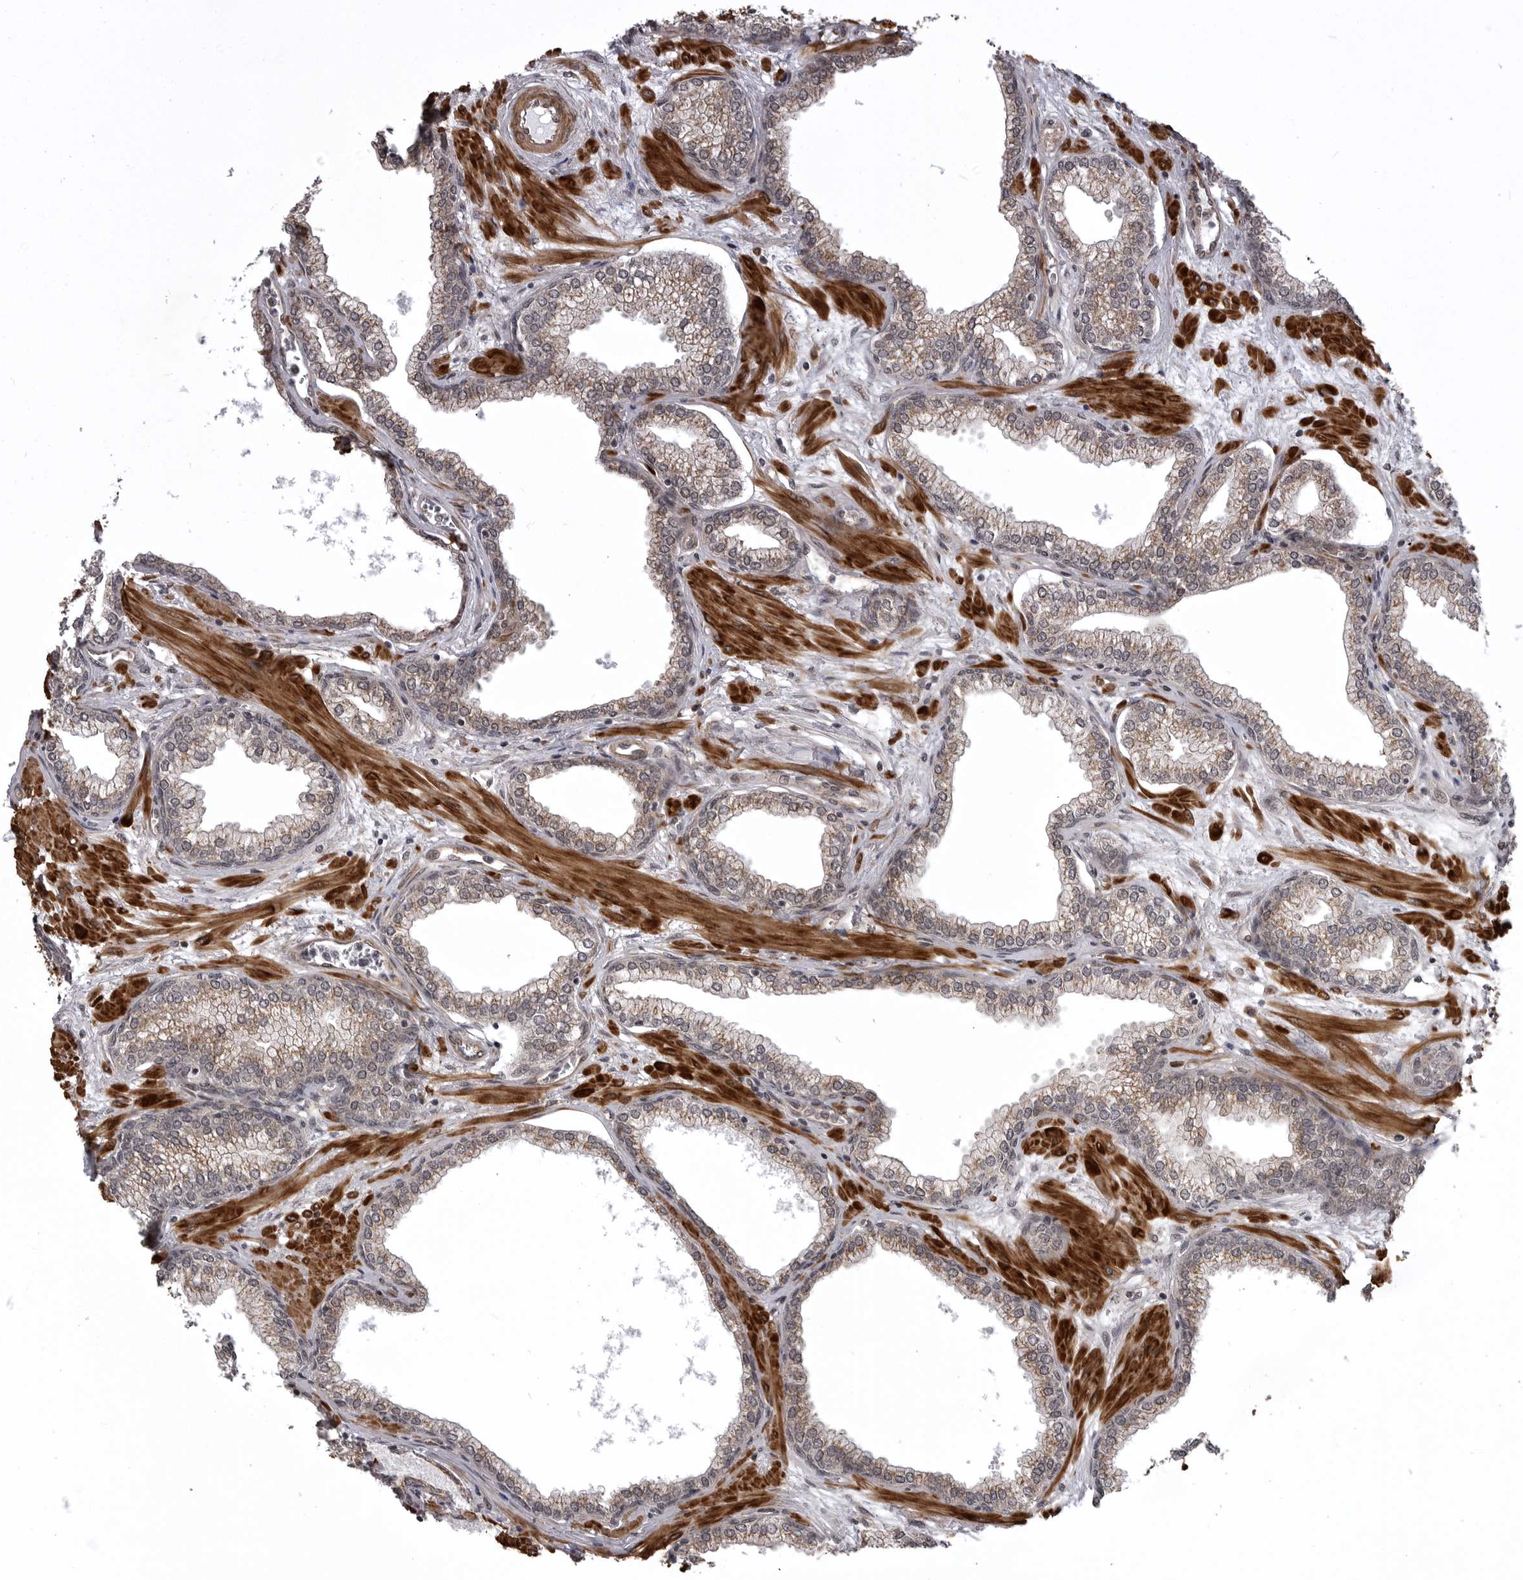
{"staining": {"intensity": "moderate", "quantity": ">75%", "location": "cytoplasmic/membranous,nuclear"}, "tissue": "prostate", "cell_type": "Glandular cells", "image_type": "normal", "snomed": [{"axis": "morphology", "description": "Normal tissue, NOS"}, {"axis": "morphology", "description": "Urothelial carcinoma, Low grade"}, {"axis": "topography", "description": "Urinary bladder"}, {"axis": "topography", "description": "Prostate"}], "caption": "Prostate stained with DAB IHC shows medium levels of moderate cytoplasmic/membranous,nuclear positivity in about >75% of glandular cells. Ihc stains the protein of interest in brown and the nuclei are stained blue.", "gene": "SNX16", "patient": {"sex": "male", "age": 60}}